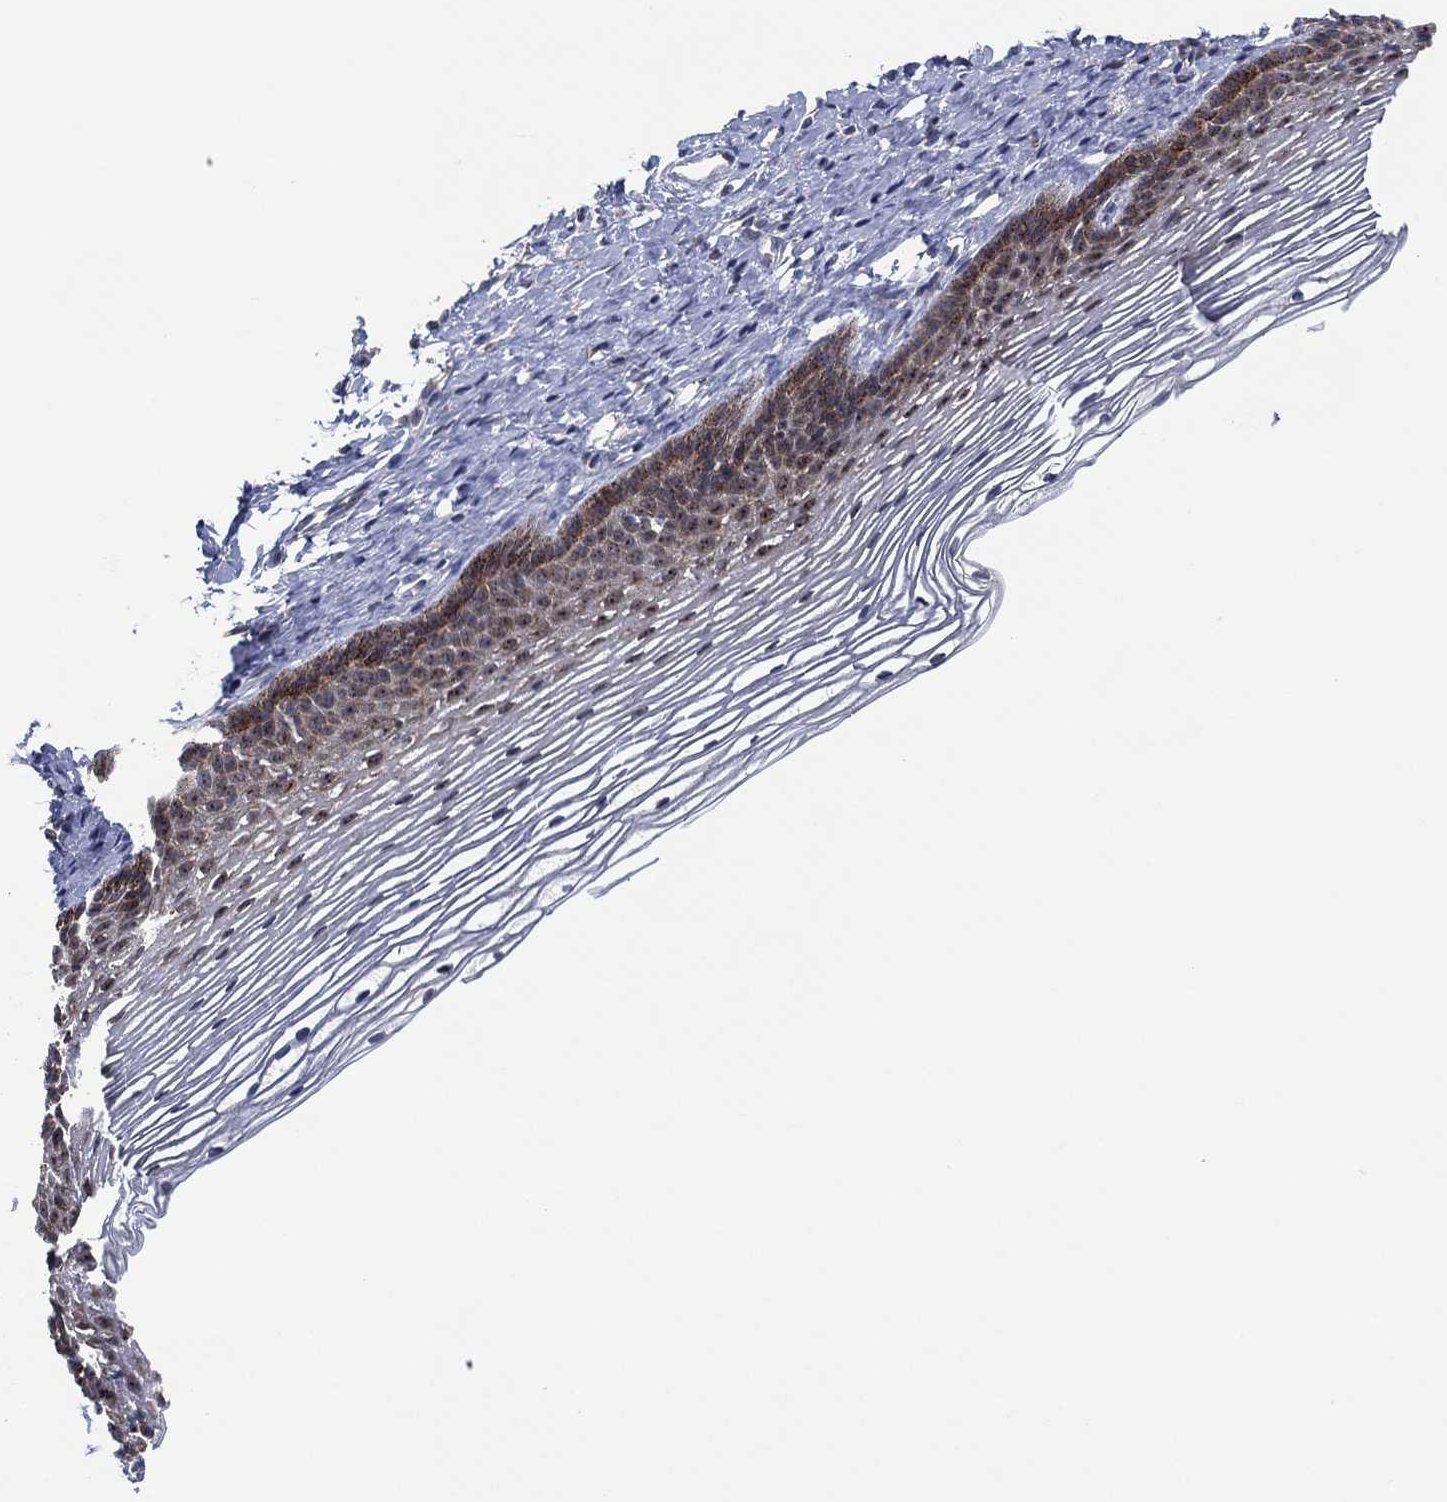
{"staining": {"intensity": "weak", "quantity": "<25%", "location": "cytoplasmic/membranous"}, "tissue": "cervix", "cell_type": "Squamous epithelial cells", "image_type": "normal", "snomed": [{"axis": "morphology", "description": "Normal tissue, NOS"}, {"axis": "topography", "description": "Cervix"}], "caption": "The photomicrograph reveals no staining of squamous epithelial cells in benign cervix. Nuclei are stained in blue.", "gene": "FAM104A", "patient": {"sex": "female", "age": 39}}